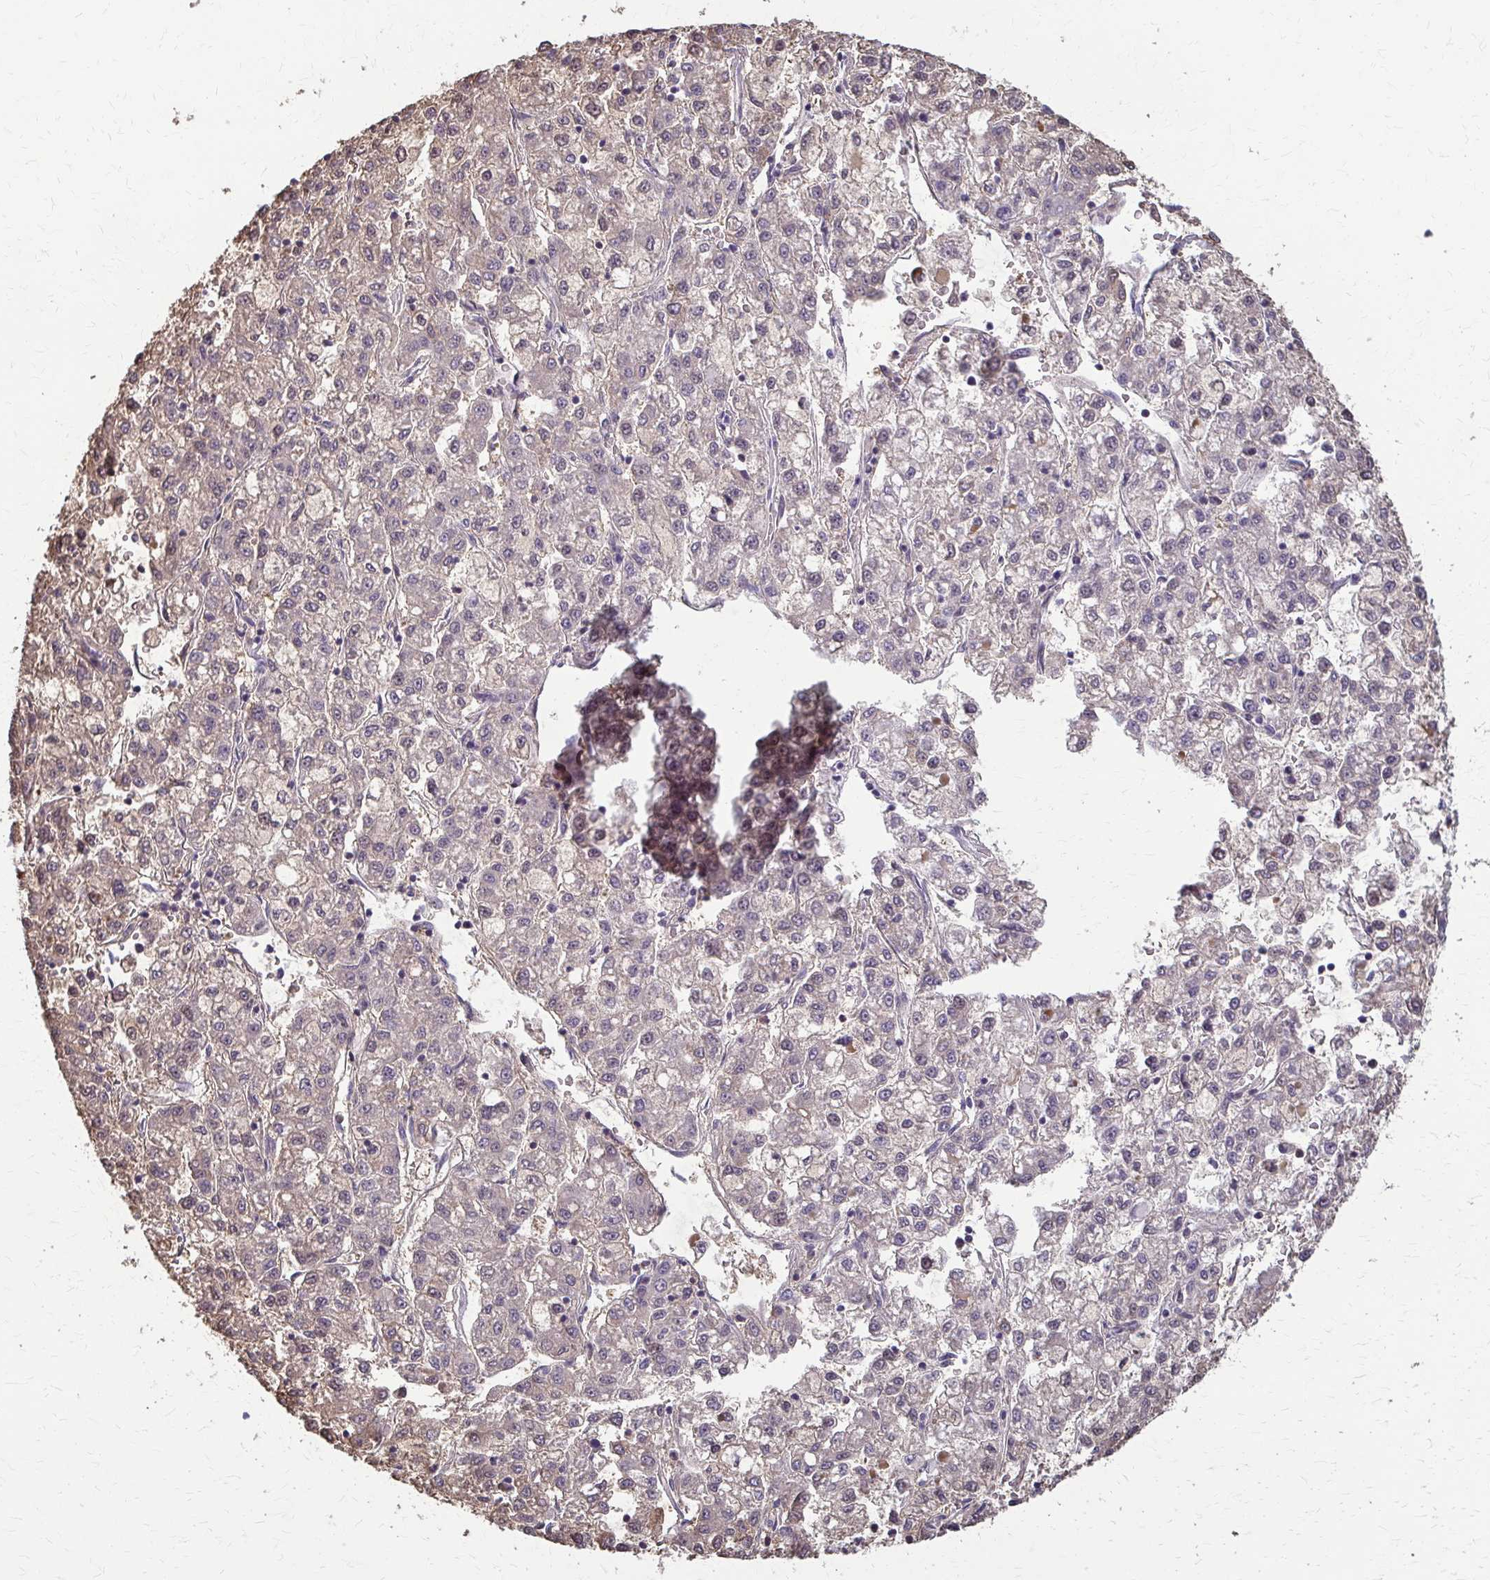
{"staining": {"intensity": "negative", "quantity": "none", "location": "none"}, "tissue": "liver cancer", "cell_type": "Tumor cells", "image_type": "cancer", "snomed": [{"axis": "morphology", "description": "Carcinoma, Hepatocellular, NOS"}, {"axis": "topography", "description": "Liver"}], "caption": "A micrograph of liver hepatocellular carcinoma stained for a protein displays no brown staining in tumor cells. (DAB IHC visualized using brightfield microscopy, high magnification).", "gene": "ZNF34", "patient": {"sex": "male", "age": 40}}